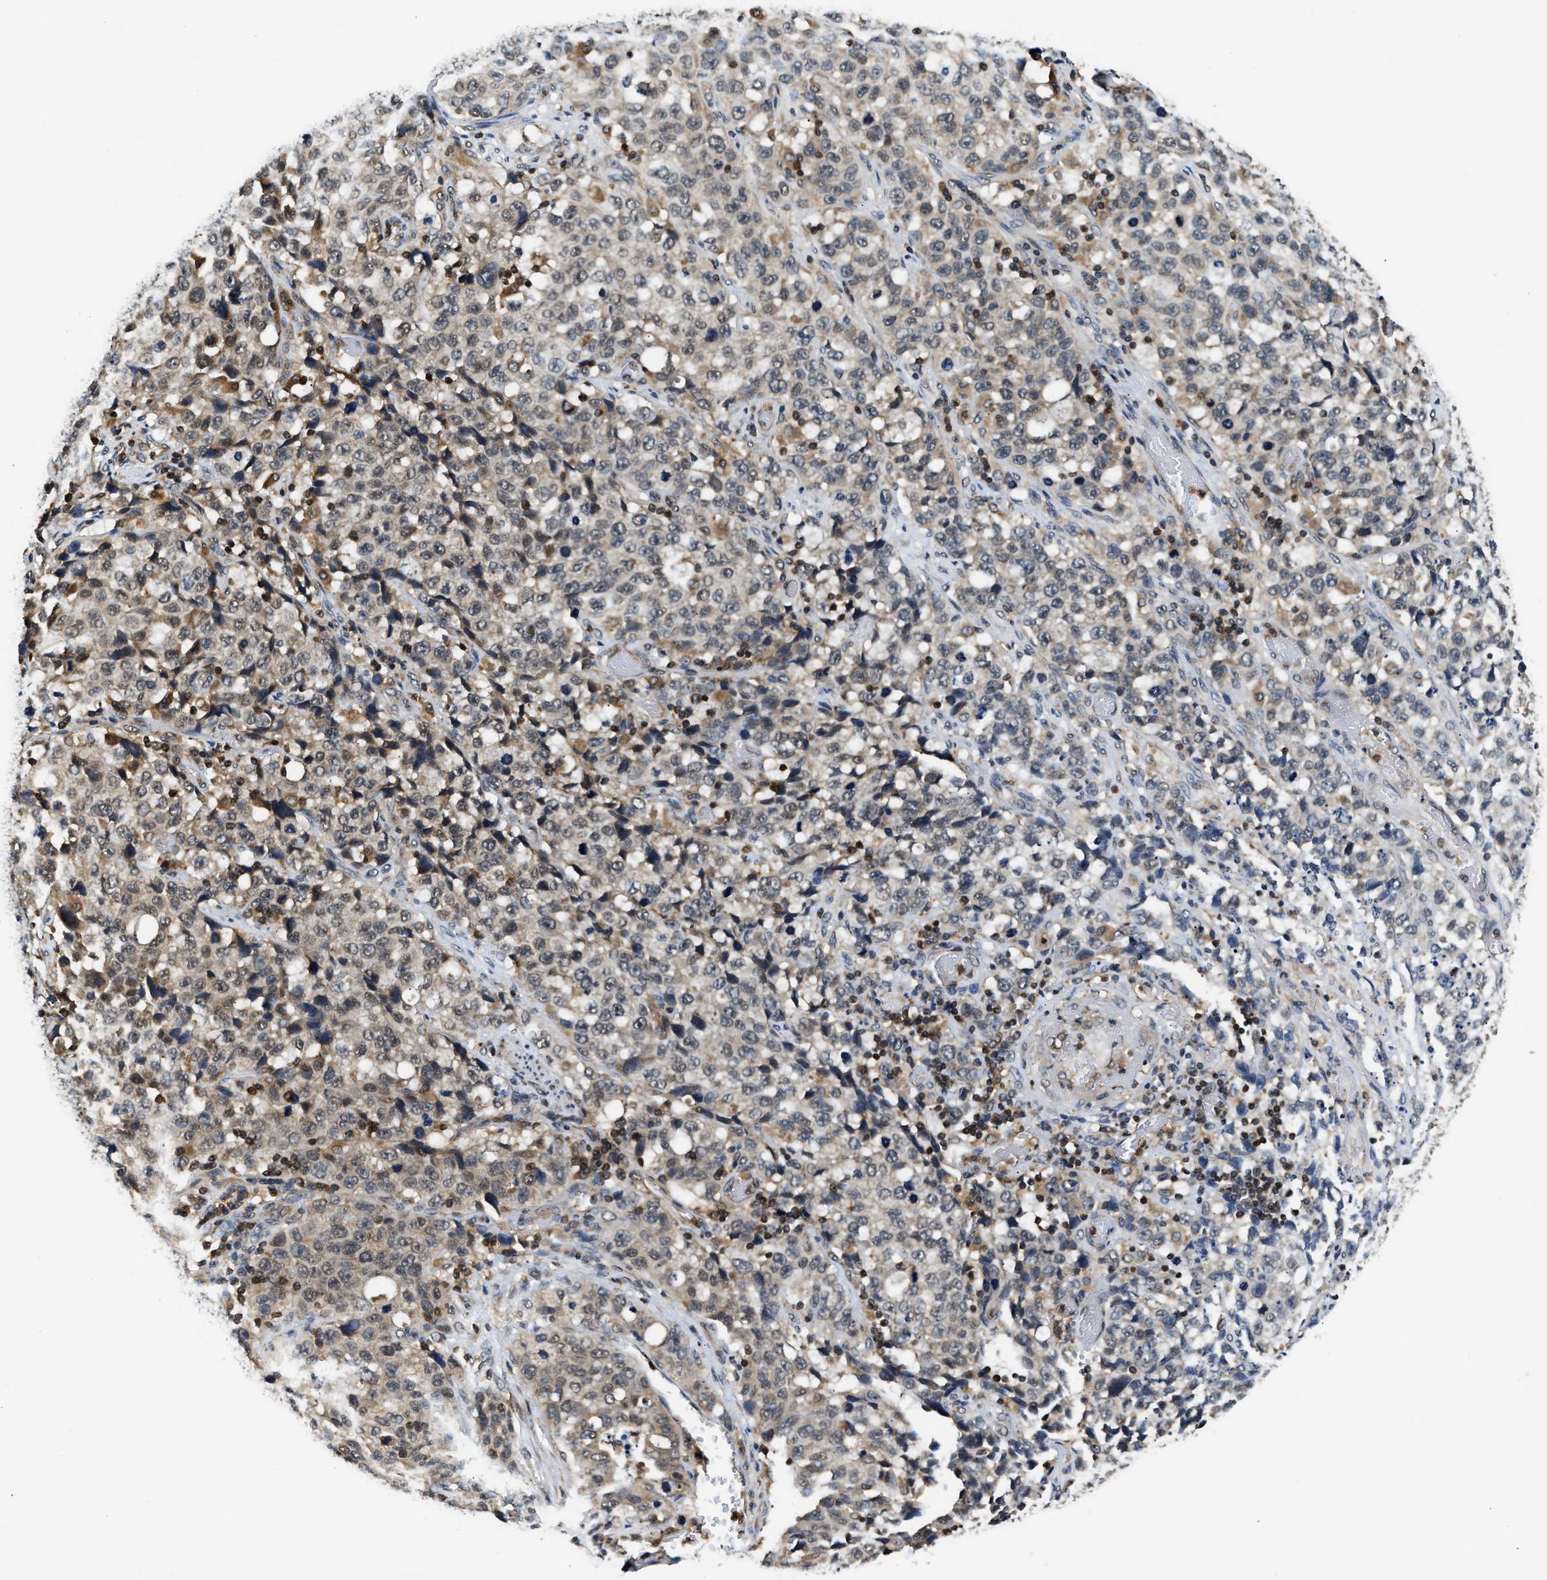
{"staining": {"intensity": "moderate", "quantity": "25%-75%", "location": "cytoplasmic/membranous,nuclear"}, "tissue": "stomach cancer", "cell_type": "Tumor cells", "image_type": "cancer", "snomed": [{"axis": "morphology", "description": "Normal tissue, NOS"}, {"axis": "morphology", "description": "Adenocarcinoma, NOS"}, {"axis": "topography", "description": "Stomach"}], "caption": "Stomach cancer stained for a protein exhibits moderate cytoplasmic/membranous and nuclear positivity in tumor cells. (Brightfield microscopy of DAB IHC at high magnification).", "gene": "STK10", "patient": {"sex": "male", "age": 48}}